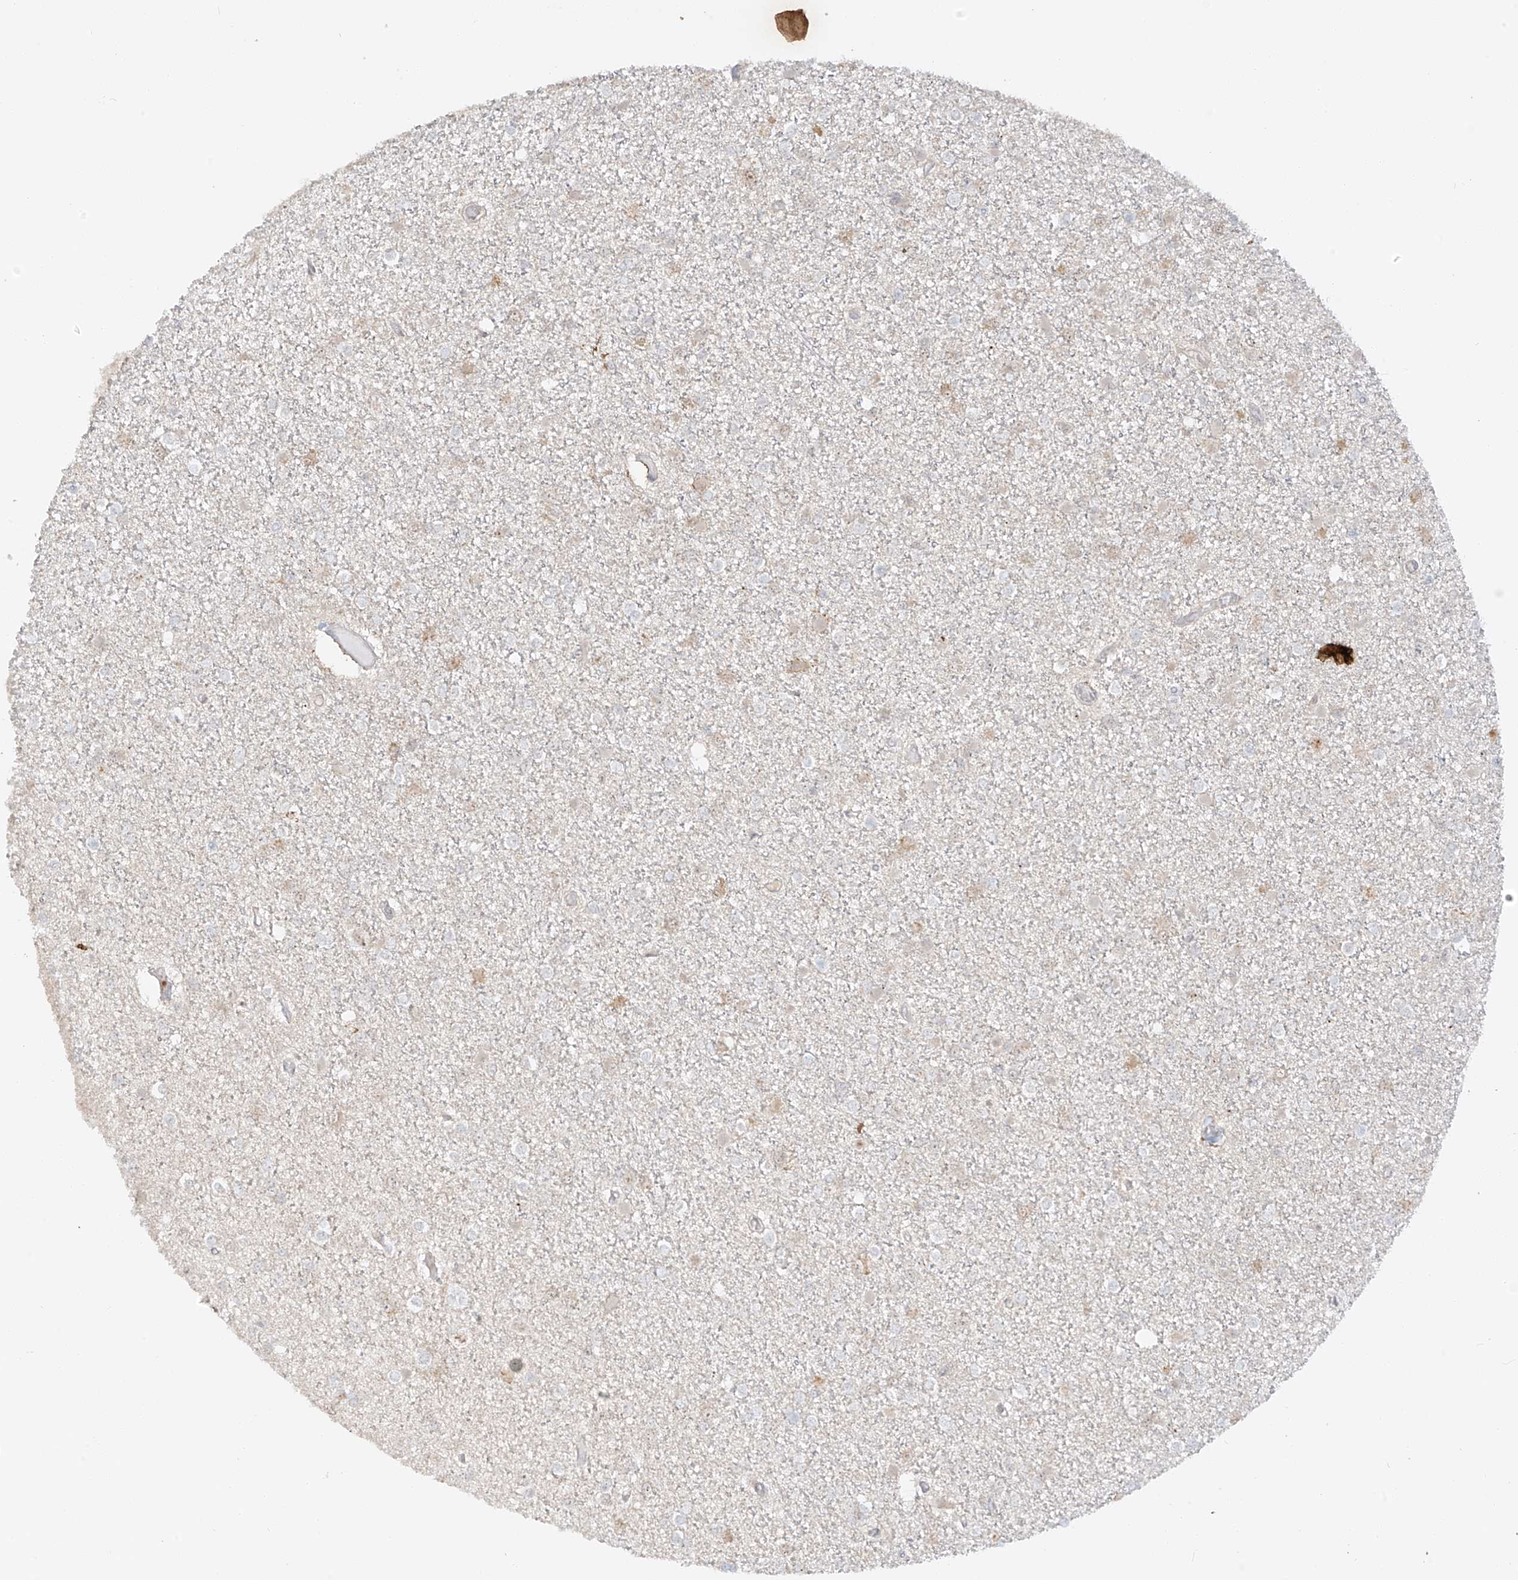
{"staining": {"intensity": "weak", "quantity": "<25%", "location": "cytoplasmic/membranous"}, "tissue": "glioma", "cell_type": "Tumor cells", "image_type": "cancer", "snomed": [{"axis": "morphology", "description": "Glioma, malignant, Low grade"}, {"axis": "topography", "description": "Brain"}], "caption": "High magnification brightfield microscopy of glioma stained with DAB (brown) and counterstained with hematoxylin (blue): tumor cells show no significant staining. Nuclei are stained in blue.", "gene": "MIPEP", "patient": {"sex": "female", "age": 22}}